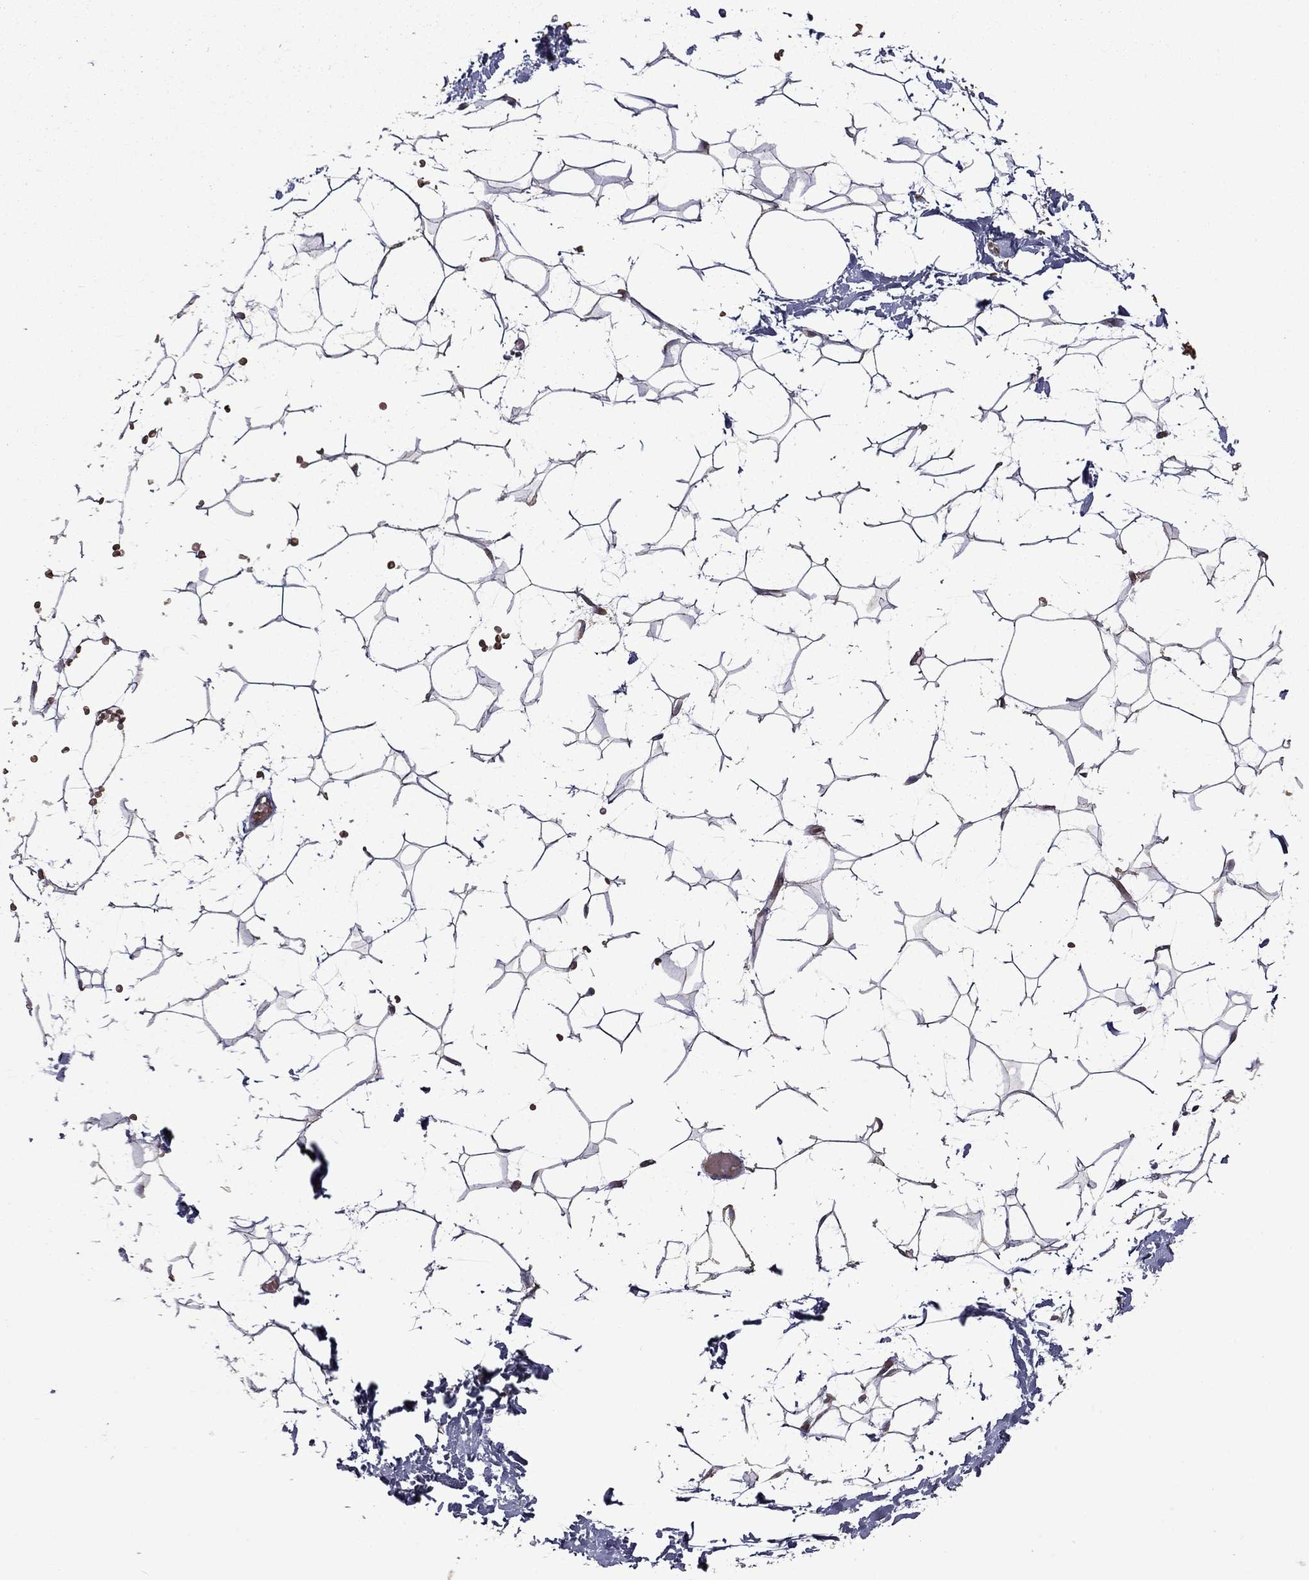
{"staining": {"intensity": "moderate", "quantity": ">75%", "location": "cytoplasmic/membranous"}, "tissue": "adipose tissue", "cell_type": "Adipocytes", "image_type": "normal", "snomed": [{"axis": "morphology", "description": "Normal tissue, NOS"}, {"axis": "topography", "description": "Skin"}, {"axis": "topography", "description": "Peripheral nerve tissue"}], "caption": "IHC (DAB) staining of benign human adipose tissue reveals moderate cytoplasmic/membranous protein positivity in approximately >75% of adipocytes.", "gene": "ITM2B", "patient": {"sex": "female", "age": 56}}